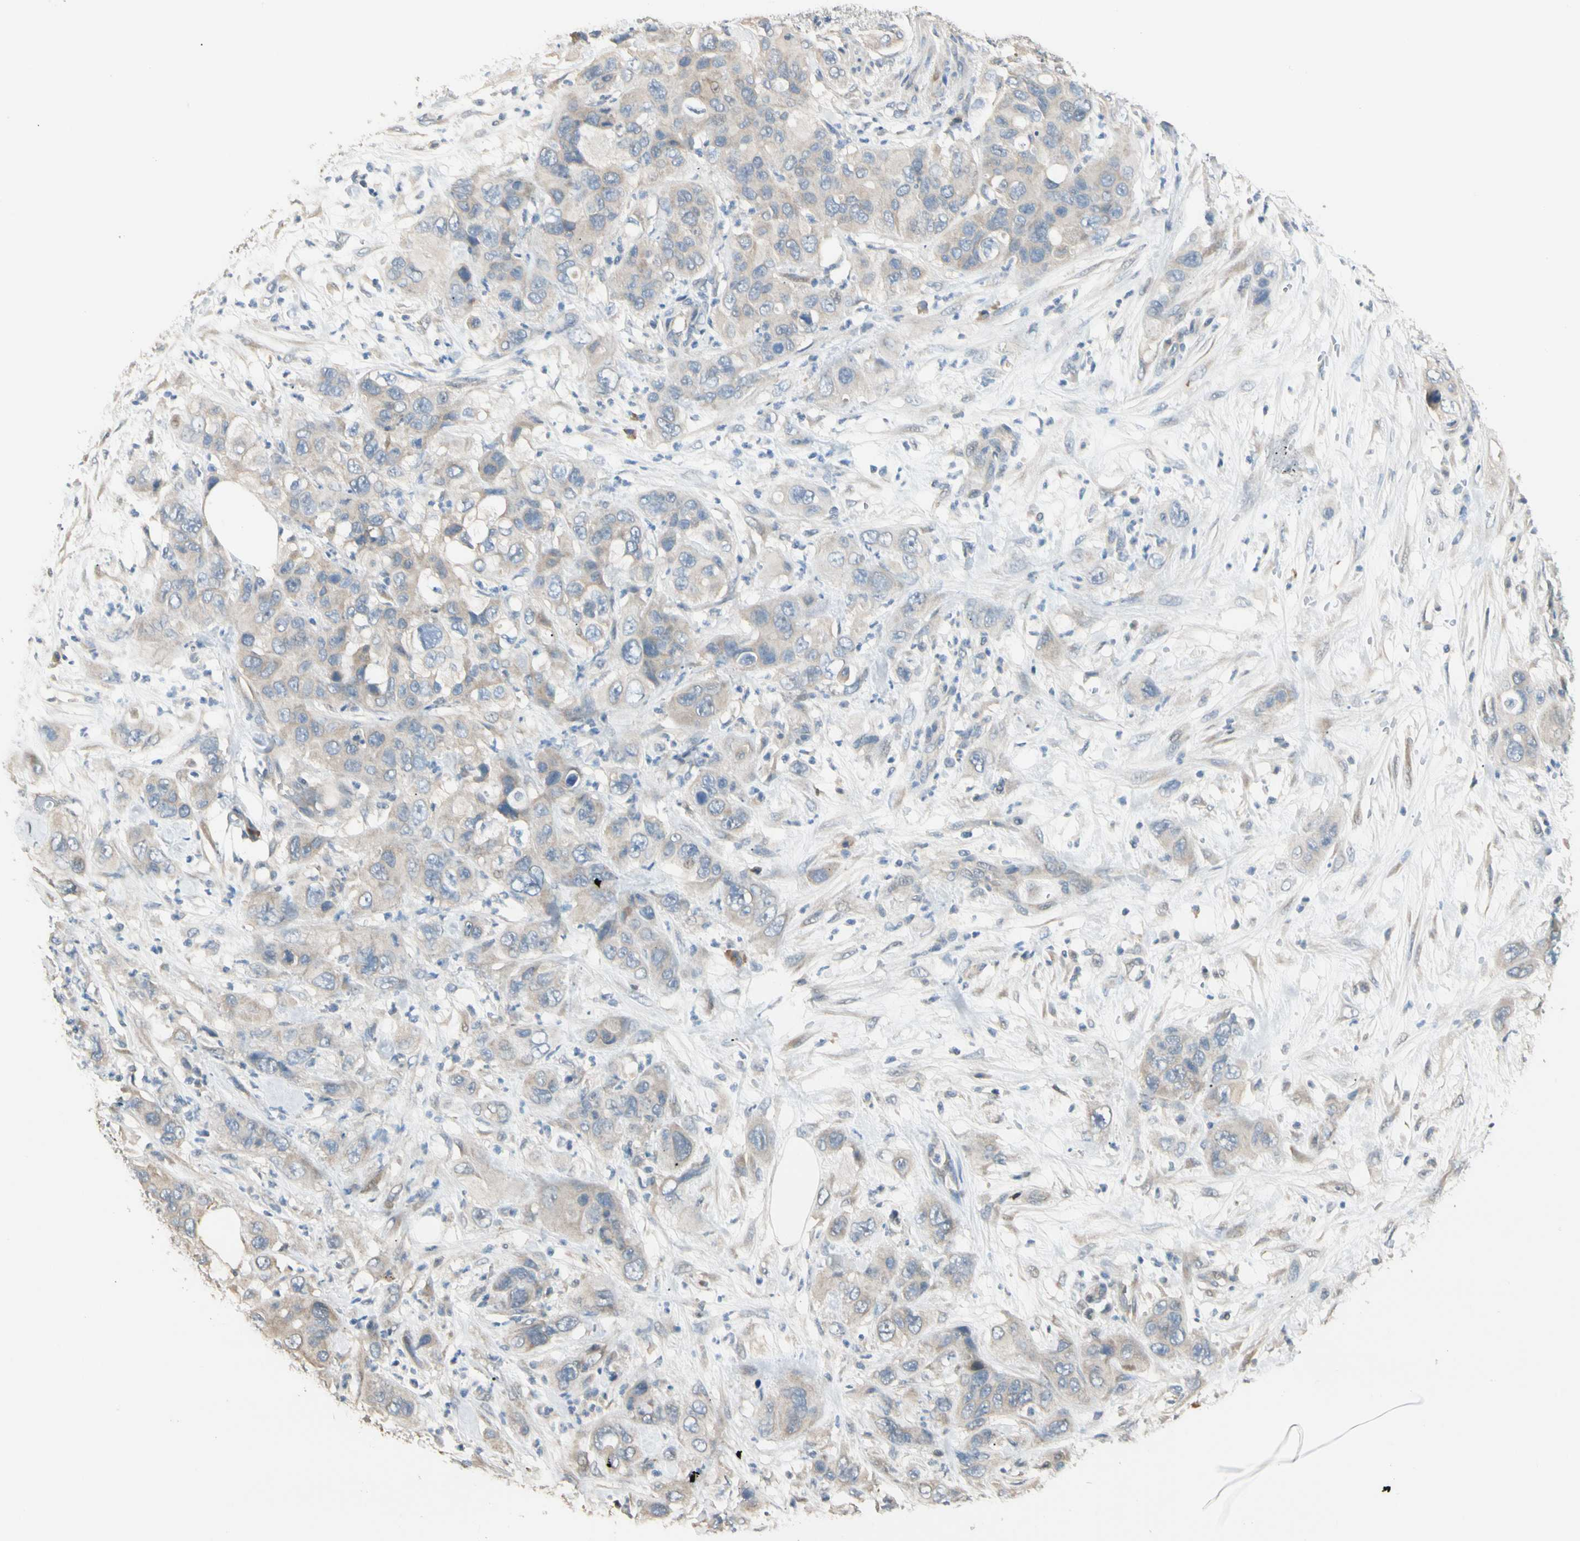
{"staining": {"intensity": "weak", "quantity": "<25%", "location": "cytoplasmic/membranous"}, "tissue": "pancreatic cancer", "cell_type": "Tumor cells", "image_type": "cancer", "snomed": [{"axis": "morphology", "description": "Adenocarcinoma, NOS"}, {"axis": "topography", "description": "Pancreas"}], "caption": "Human pancreatic cancer (adenocarcinoma) stained for a protein using immunohistochemistry (IHC) displays no staining in tumor cells.", "gene": "GNE", "patient": {"sex": "female", "age": 71}}